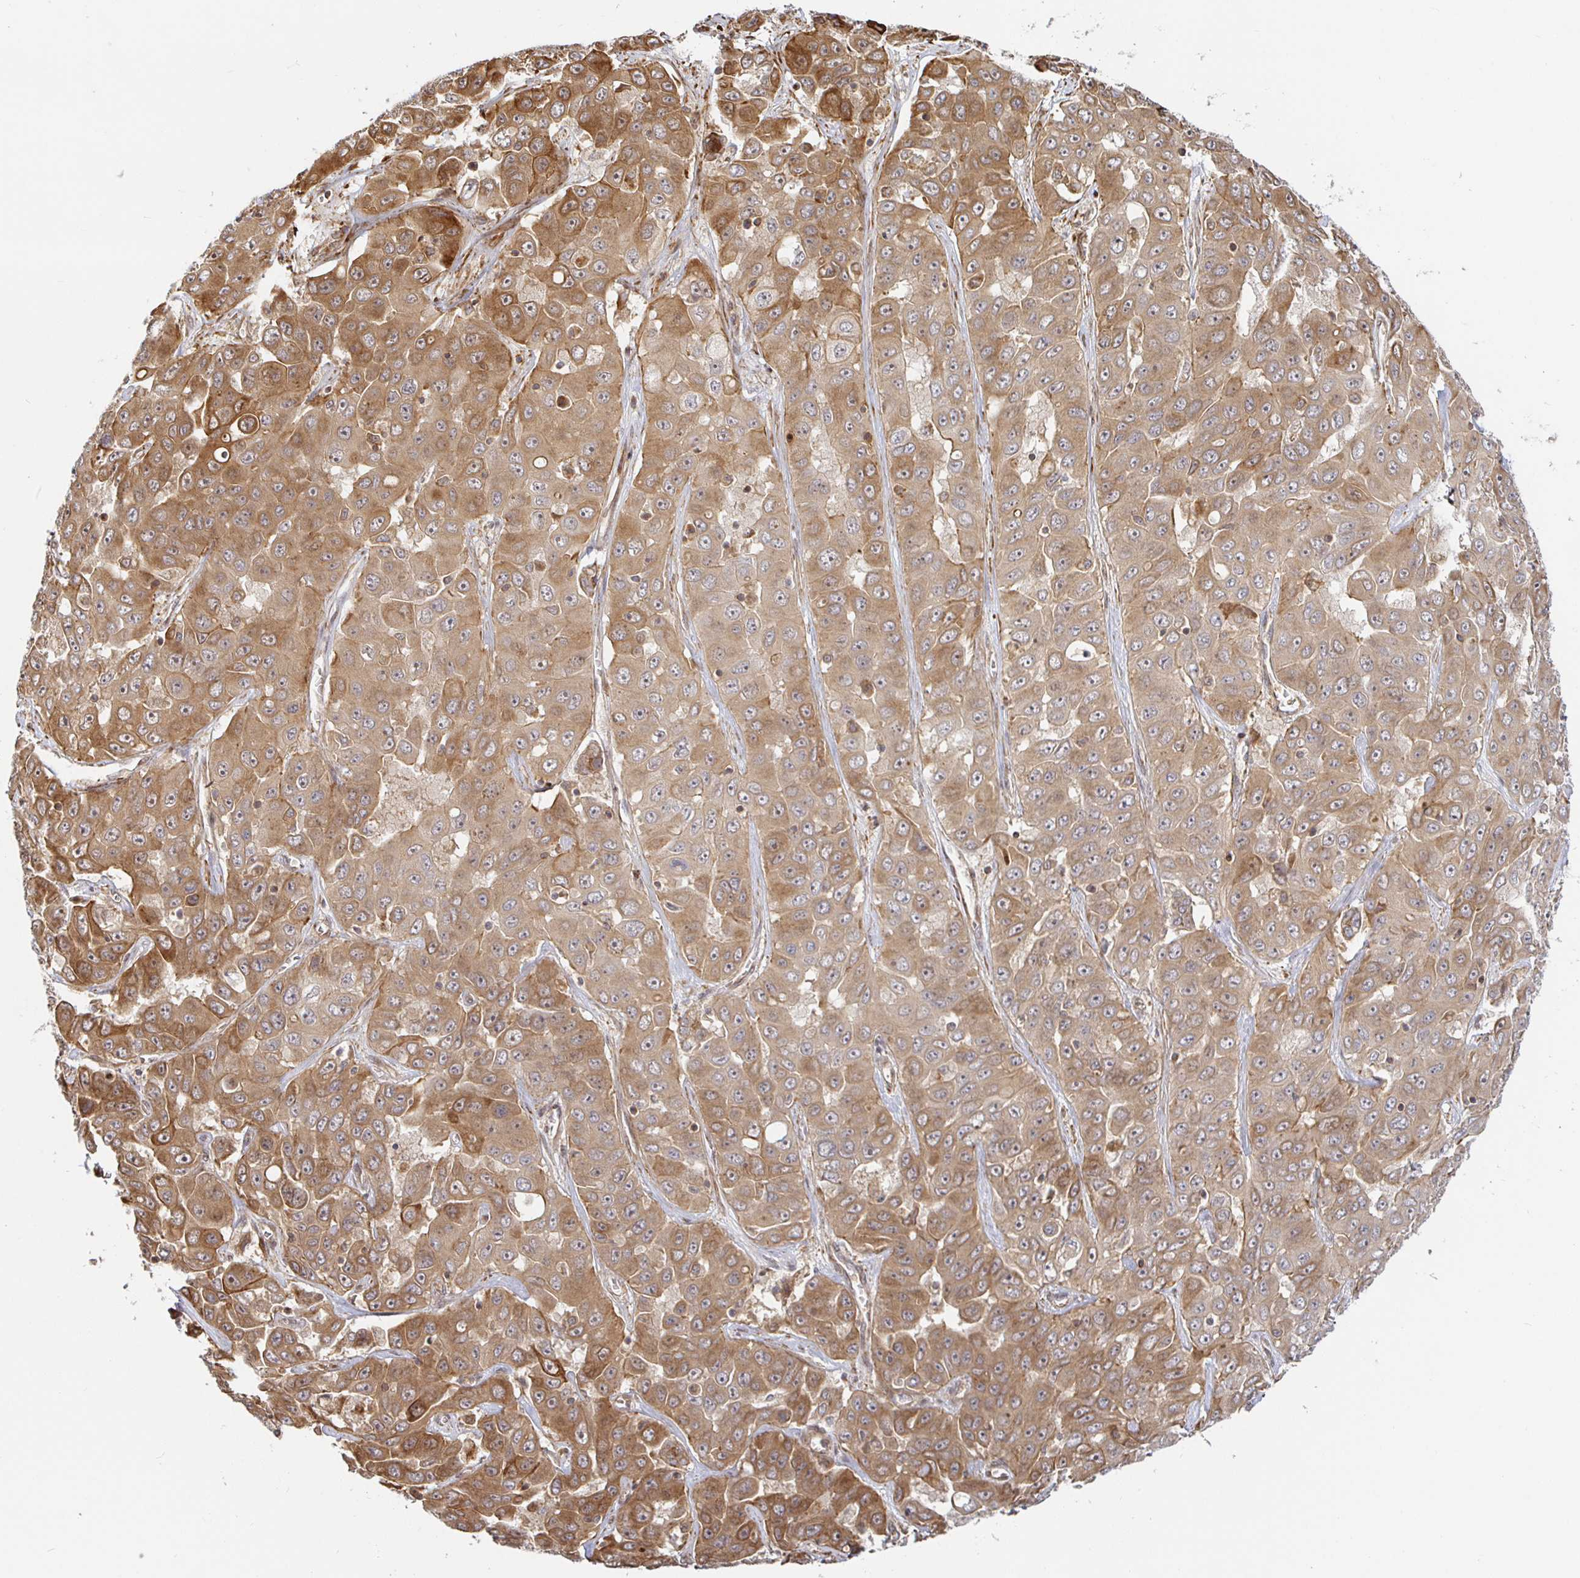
{"staining": {"intensity": "moderate", "quantity": ">75%", "location": "cytoplasmic/membranous"}, "tissue": "liver cancer", "cell_type": "Tumor cells", "image_type": "cancer", "snomed": [{"axis": "morphology", "description": "Cholangiocarcinoma"}, {"axis": "topography", "description": "Liver"}], "caption": "Cholangiocarcinoma (liver) tissue displays moderate cytoplasmic/membranous positivity in about >75% of tumor cells, visualized by immunohistochemistry.", "gene": "STRAP", "patient": {"sex": "female", "age": 52}}